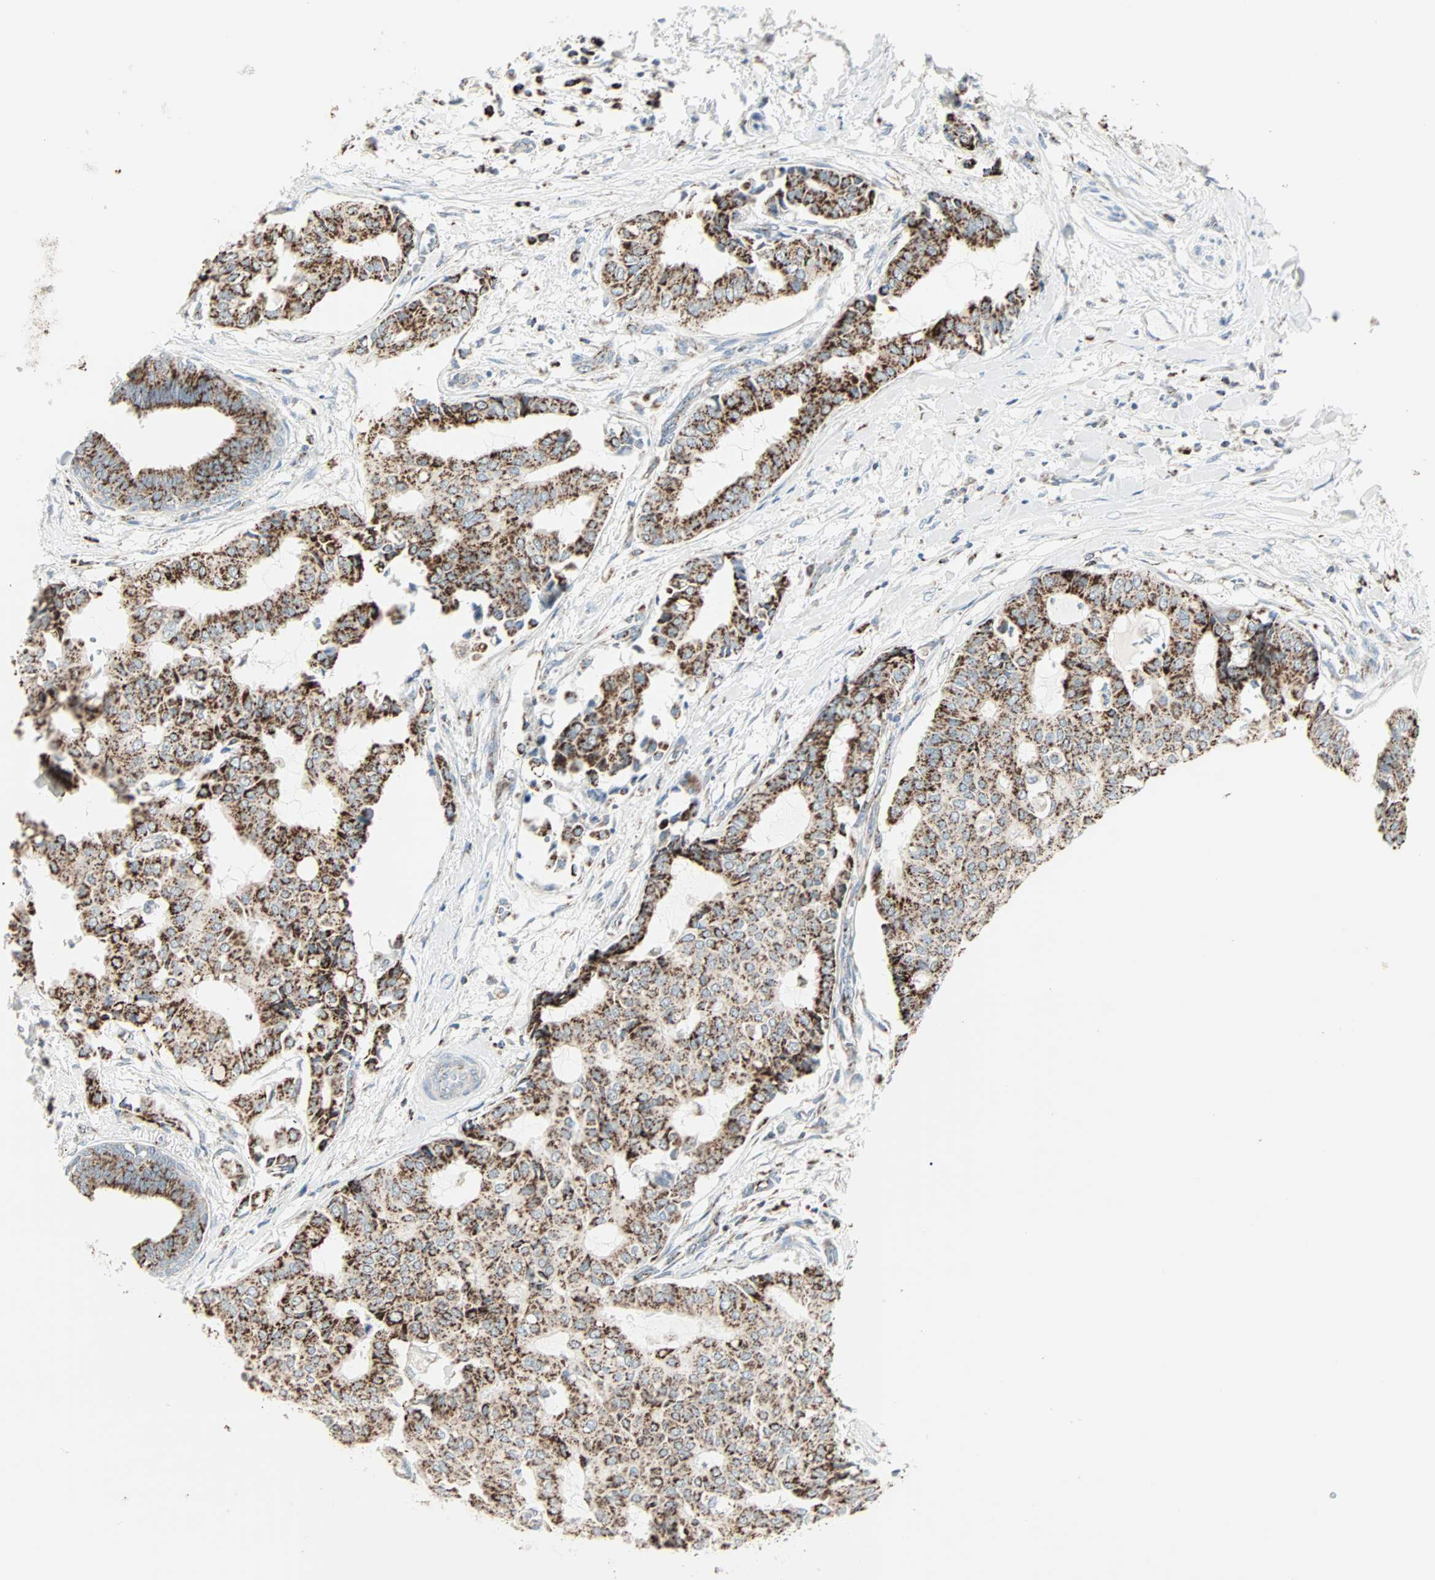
{"staining": {"intensity": "strong", "quantity": ">75%", "location": "cytoplasmic/membranous"}, "tissue": "head and neck cancer", "cell_type": "Tumor cells", "image_type": "cancer", "snomed": [{"axis": "morphology", "description": "Adenocarcinoma, NOS"}, {"axis": "topography", "description": "Salivary gland"}, {"axis": "topography", "description": "Head-Neck"}], "caption": "Immunohistochemical staining of head and neck adenocarcinoma shows strong cytoplasmic/membranous protein positivity in about >75% of tumor cells.", "gene": "IDH2", "patient": {"sex": "female", "age": 59}}